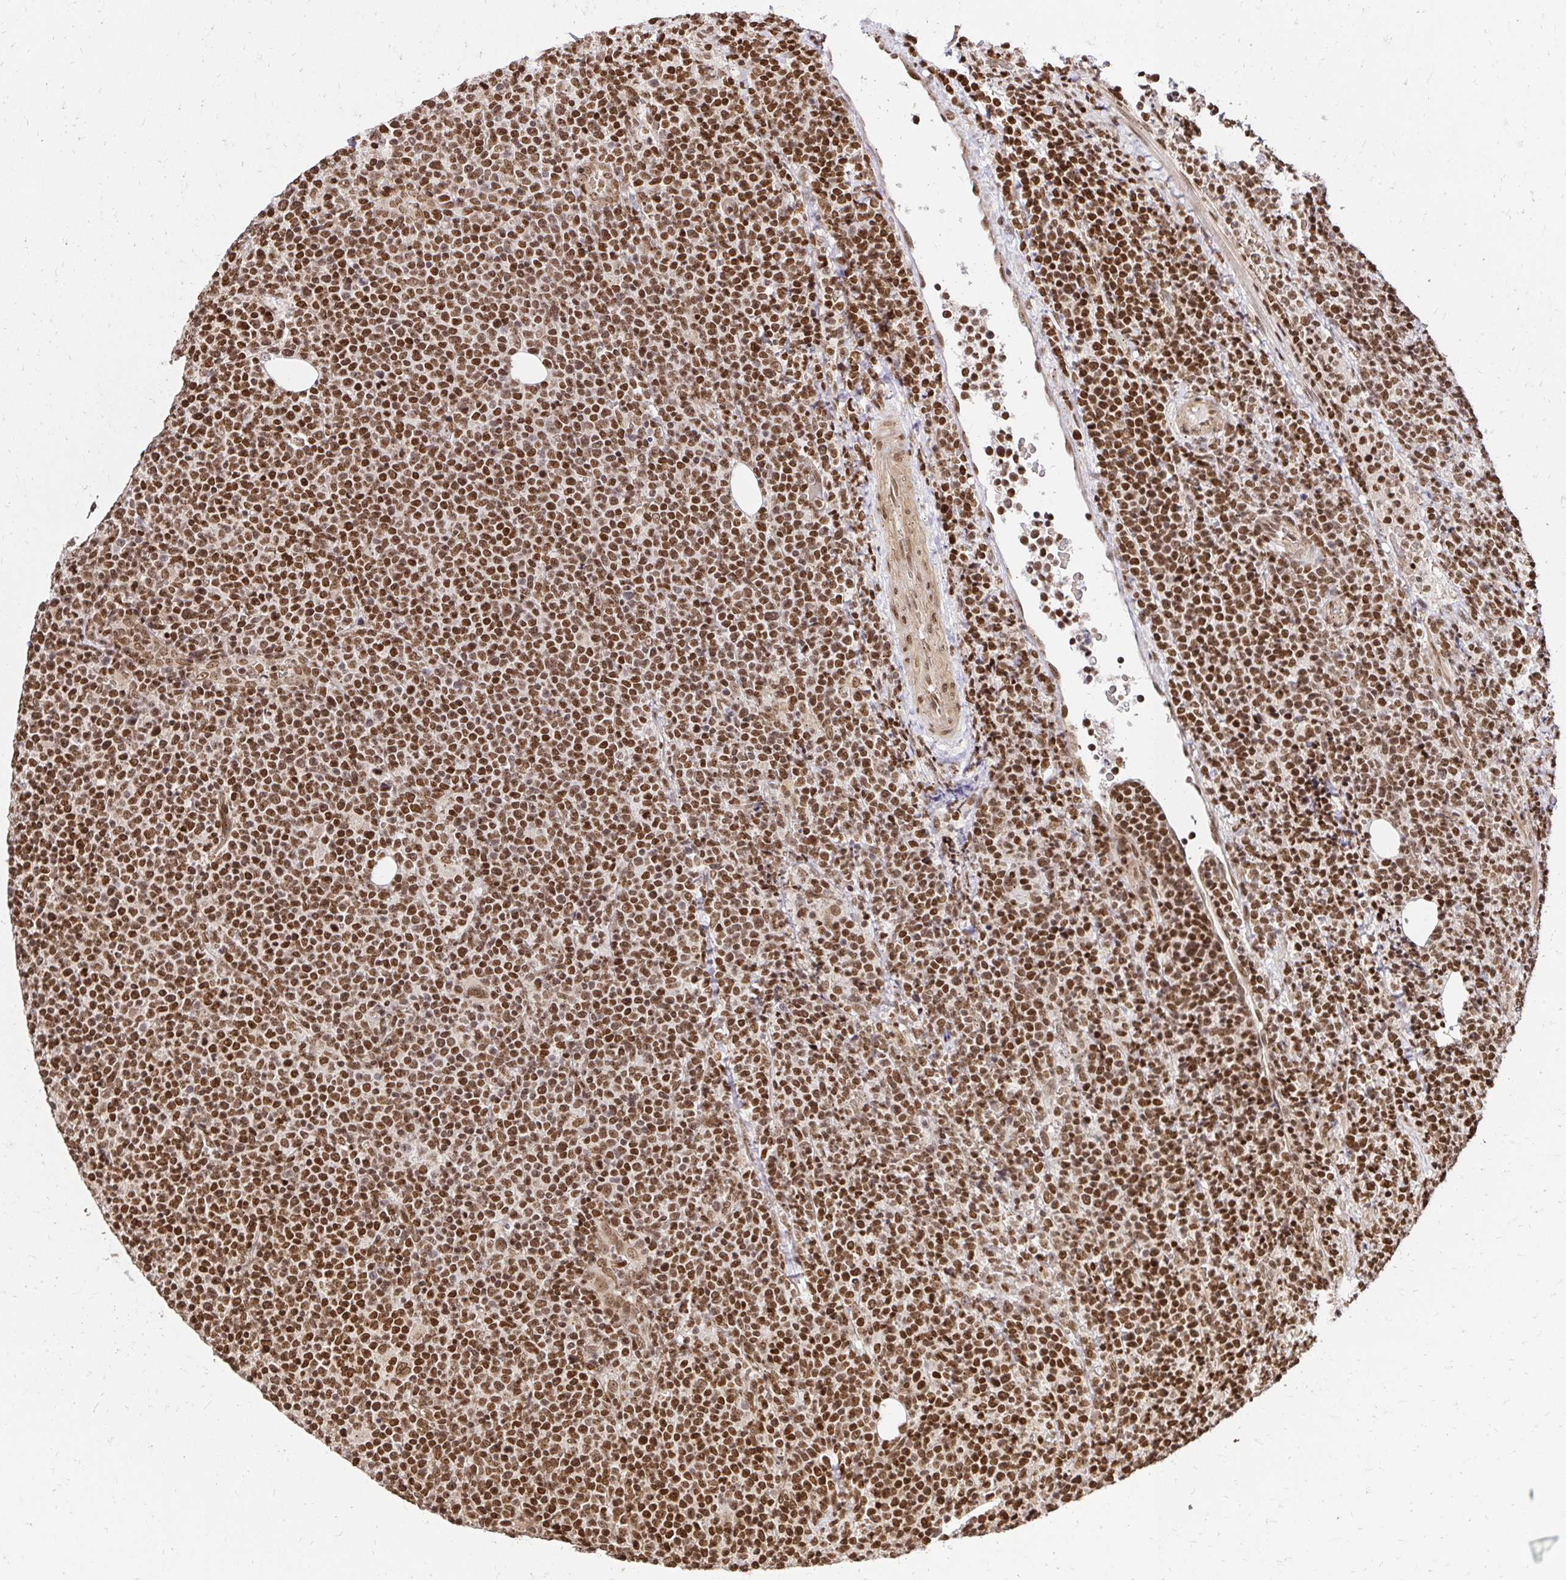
{"staining": {"intensity": "strong", "quantity": ">75%", "location": "nuclear"}, "tissue": "lymphoma", "cell_type": "Tumor cells", "image_type": "cancer", "snomed": [{"axis": "morphology", "description": "Malignant lymphoma, non-Hodgkin's type, High grade"}, {"axis": "topography", "description": "Lymph node"}], "caption": "Immunohistochemistry (IHC) (DAB (3,3'-diaminobenzidine)) staining of human high-grade malignant lymphoma, non-Hodgkin's type exhibits strong nuclear protein staining in about >75% of tumor cells.", "gene": "GLYR1", "patient": {"sex": "male", "age": 61}}